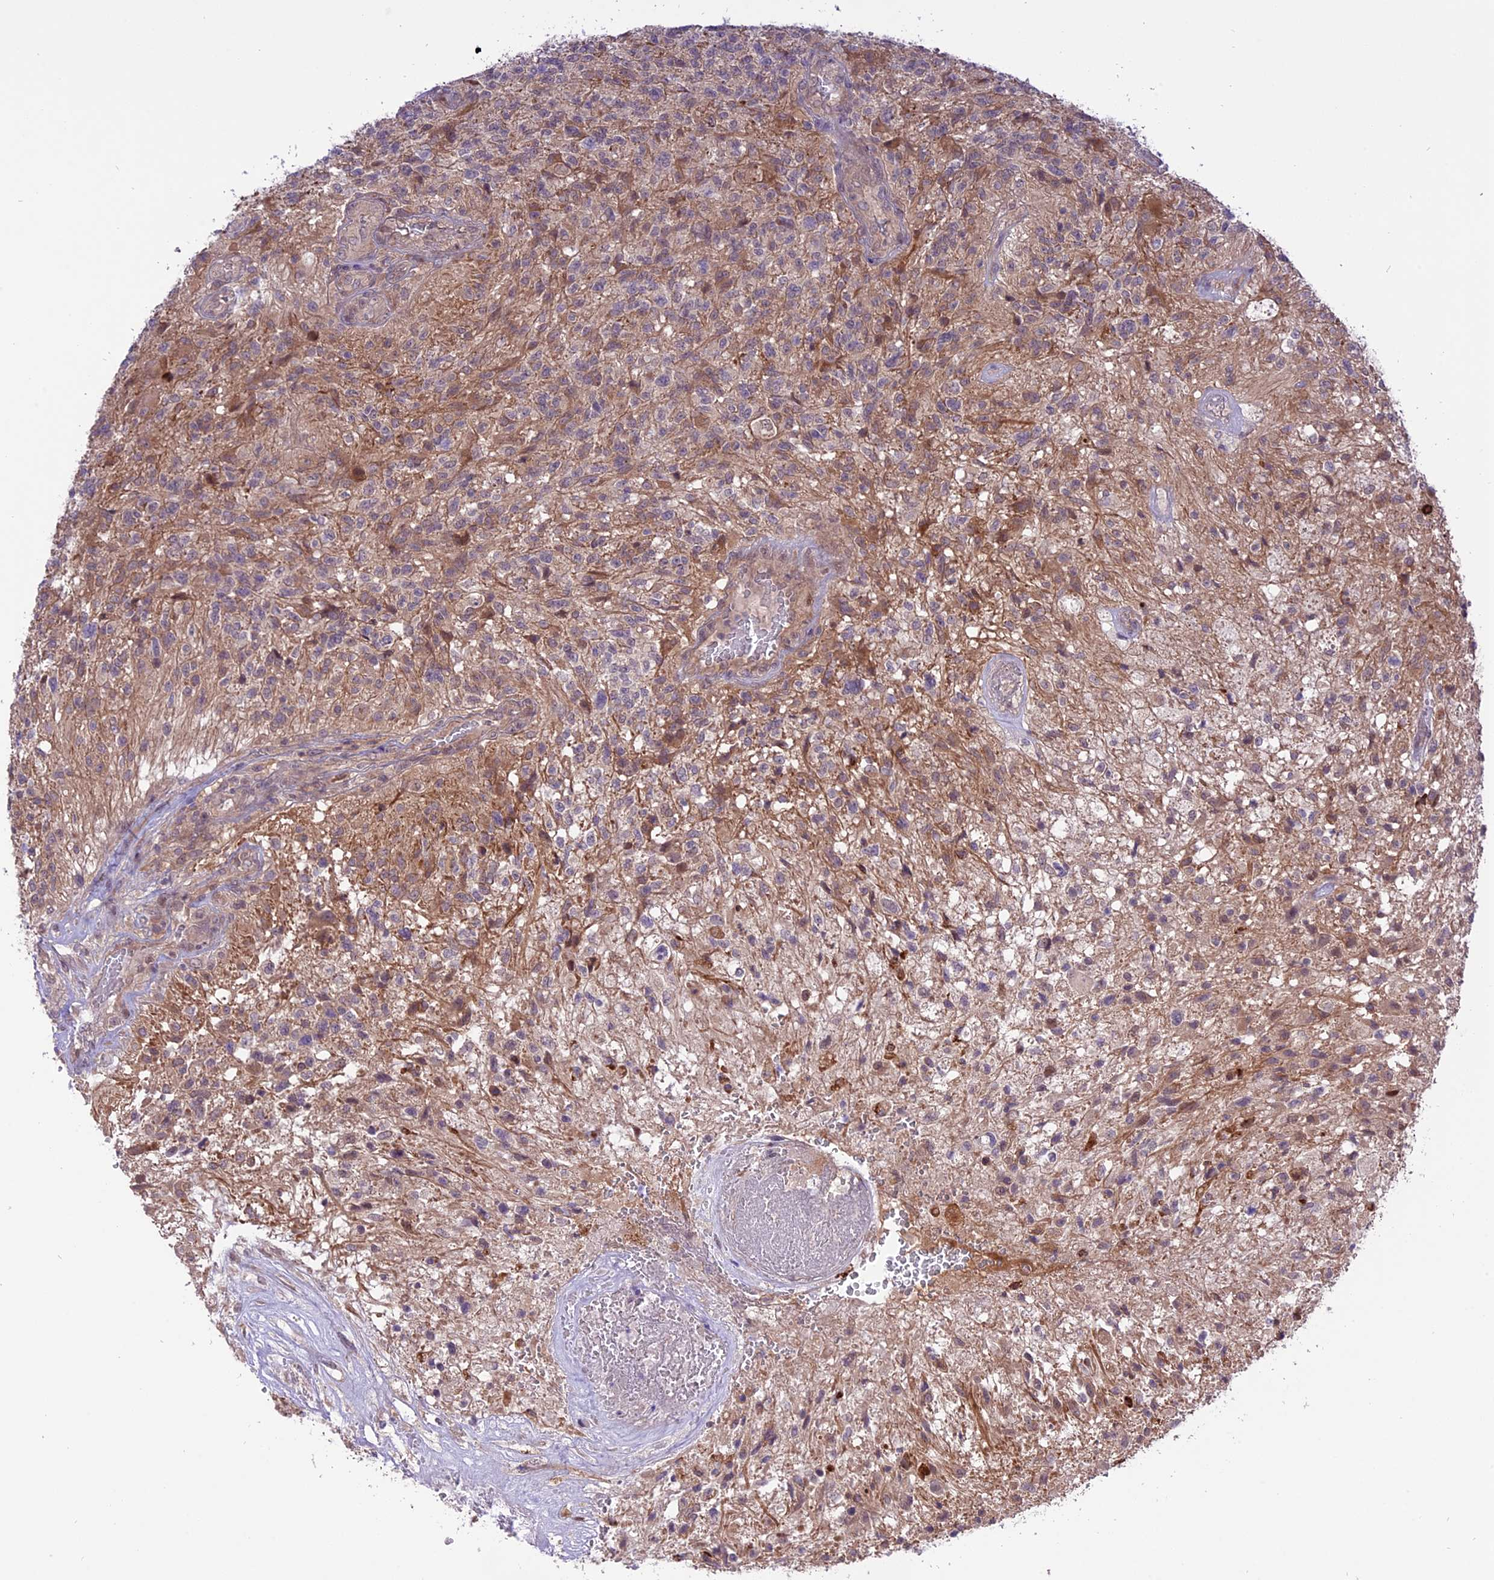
{"staining": {"intensity": "moderate", "quantity": "<25%", "location": "cytoplasmic/membranous"}, "tissue": "glioma", "cell_type": "Tumor cells", "image_type": "cancer", "snomed": [{"axis": "morphology", "description": "Glioma, malignant, High grade"}, {"axis": "topography", "description": "Brain"}], "caption": "Immunohistochemistry (IHC) micrograph of neoplastic tissue: malignant high-grade glioma stained using immunohistochemistry displays low levels of moderate protein expression localized specifically in the cytoplasmic/membranous of tumor cells, appearing as a cytoplasmic/membranous brown color.", "gene": "SPRED1", "patient": {"sex": "male", "age": 56}}